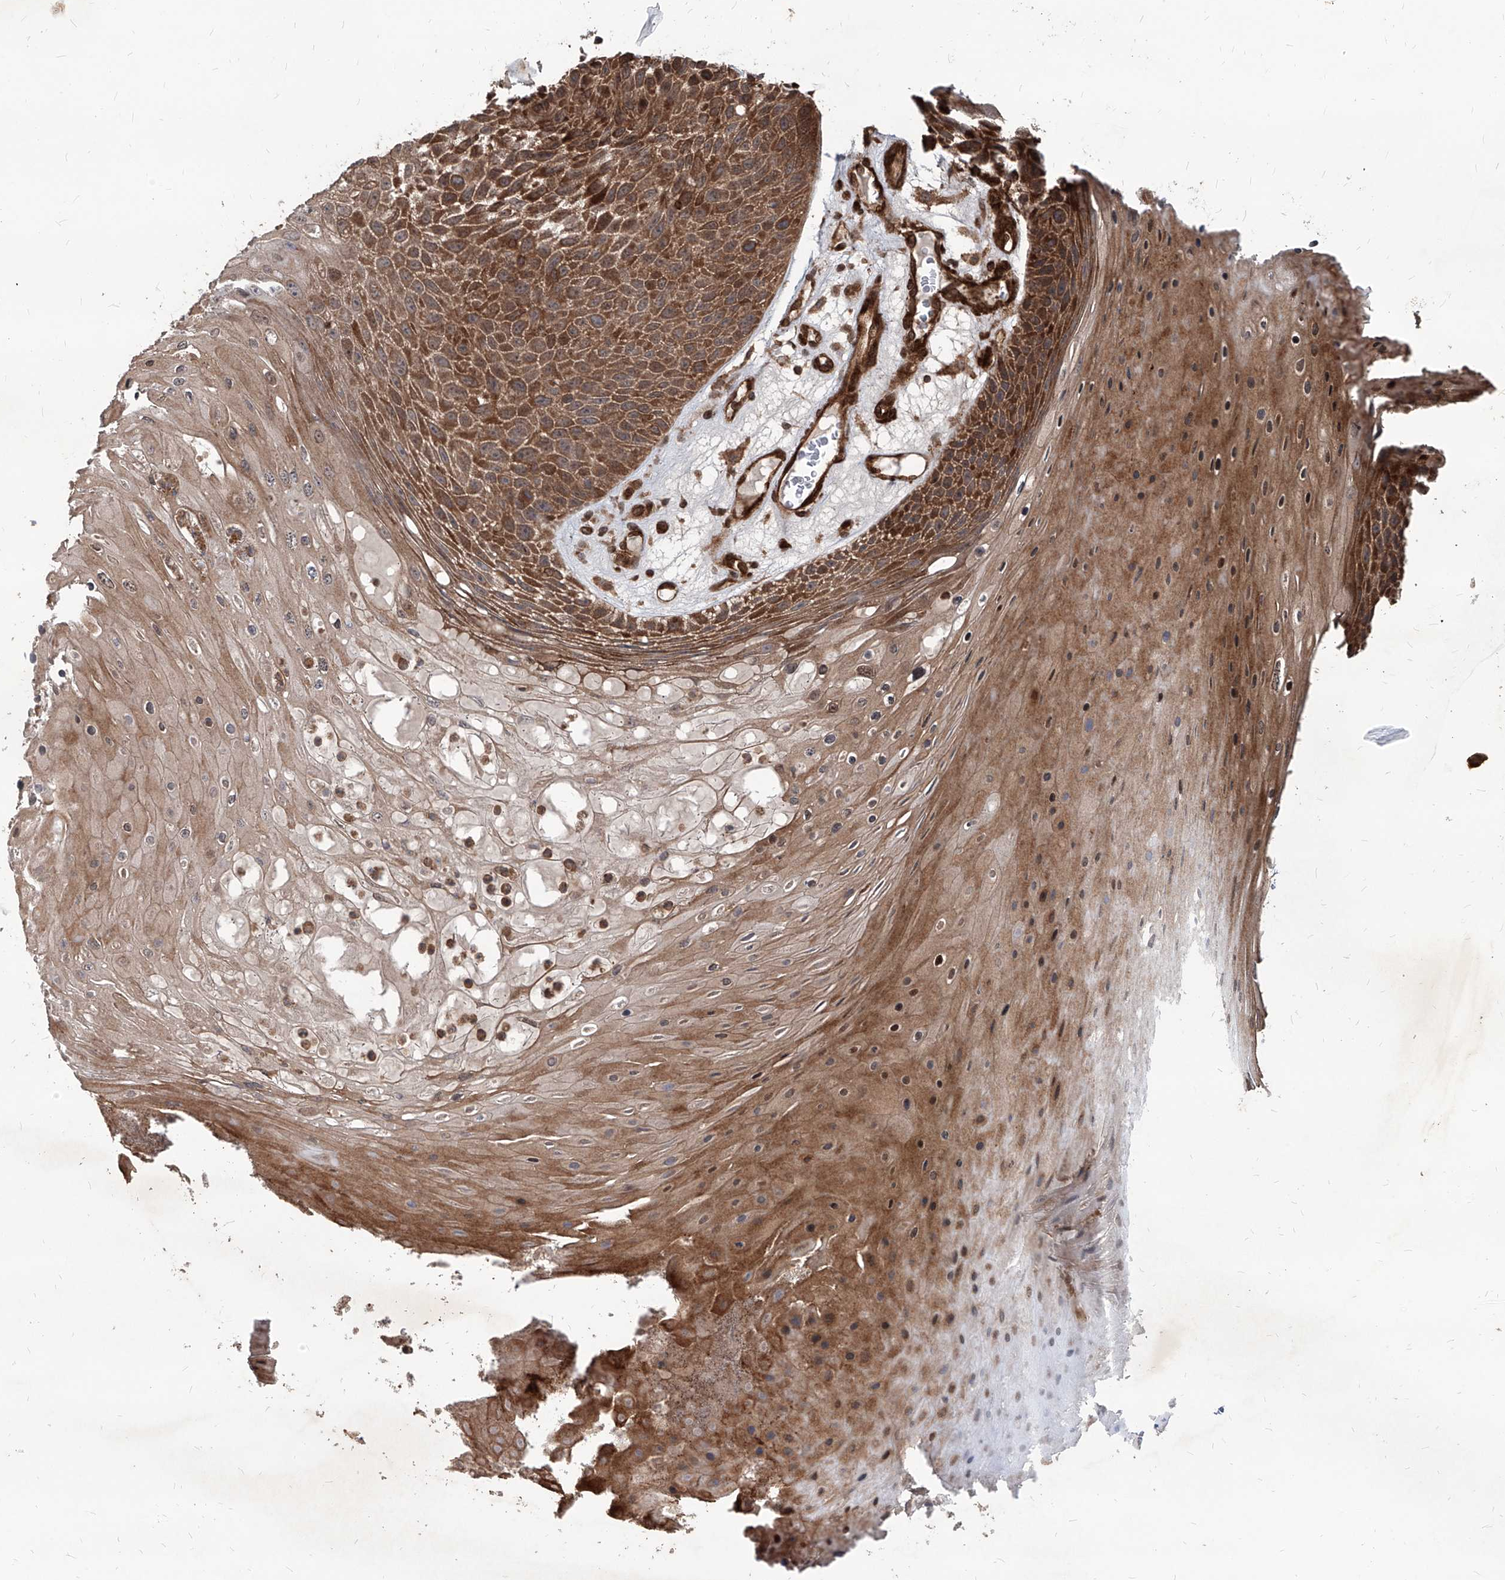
{"staining": {"intensity": "strong", "quantity": ">75%", "location": "cytoplasmic/membranous"}, "tissue": "skin cancer", "cell_type": "Tumor cells", "image_type": "cancer", "snomed": [{"axis": "morphology", "description": "Squamous cell carcinoma, NOS"}, {"axis": "topography", "description": "Skin"}], "caption": "The histopathology image reveals staining of squamous cell carcinoma (skin), revealing strong cytoplasmic/membranous protein expression (brown color) within tumor cells.", "gene": "MAGED2", "patient": {"sex": "female", "age": 88}}